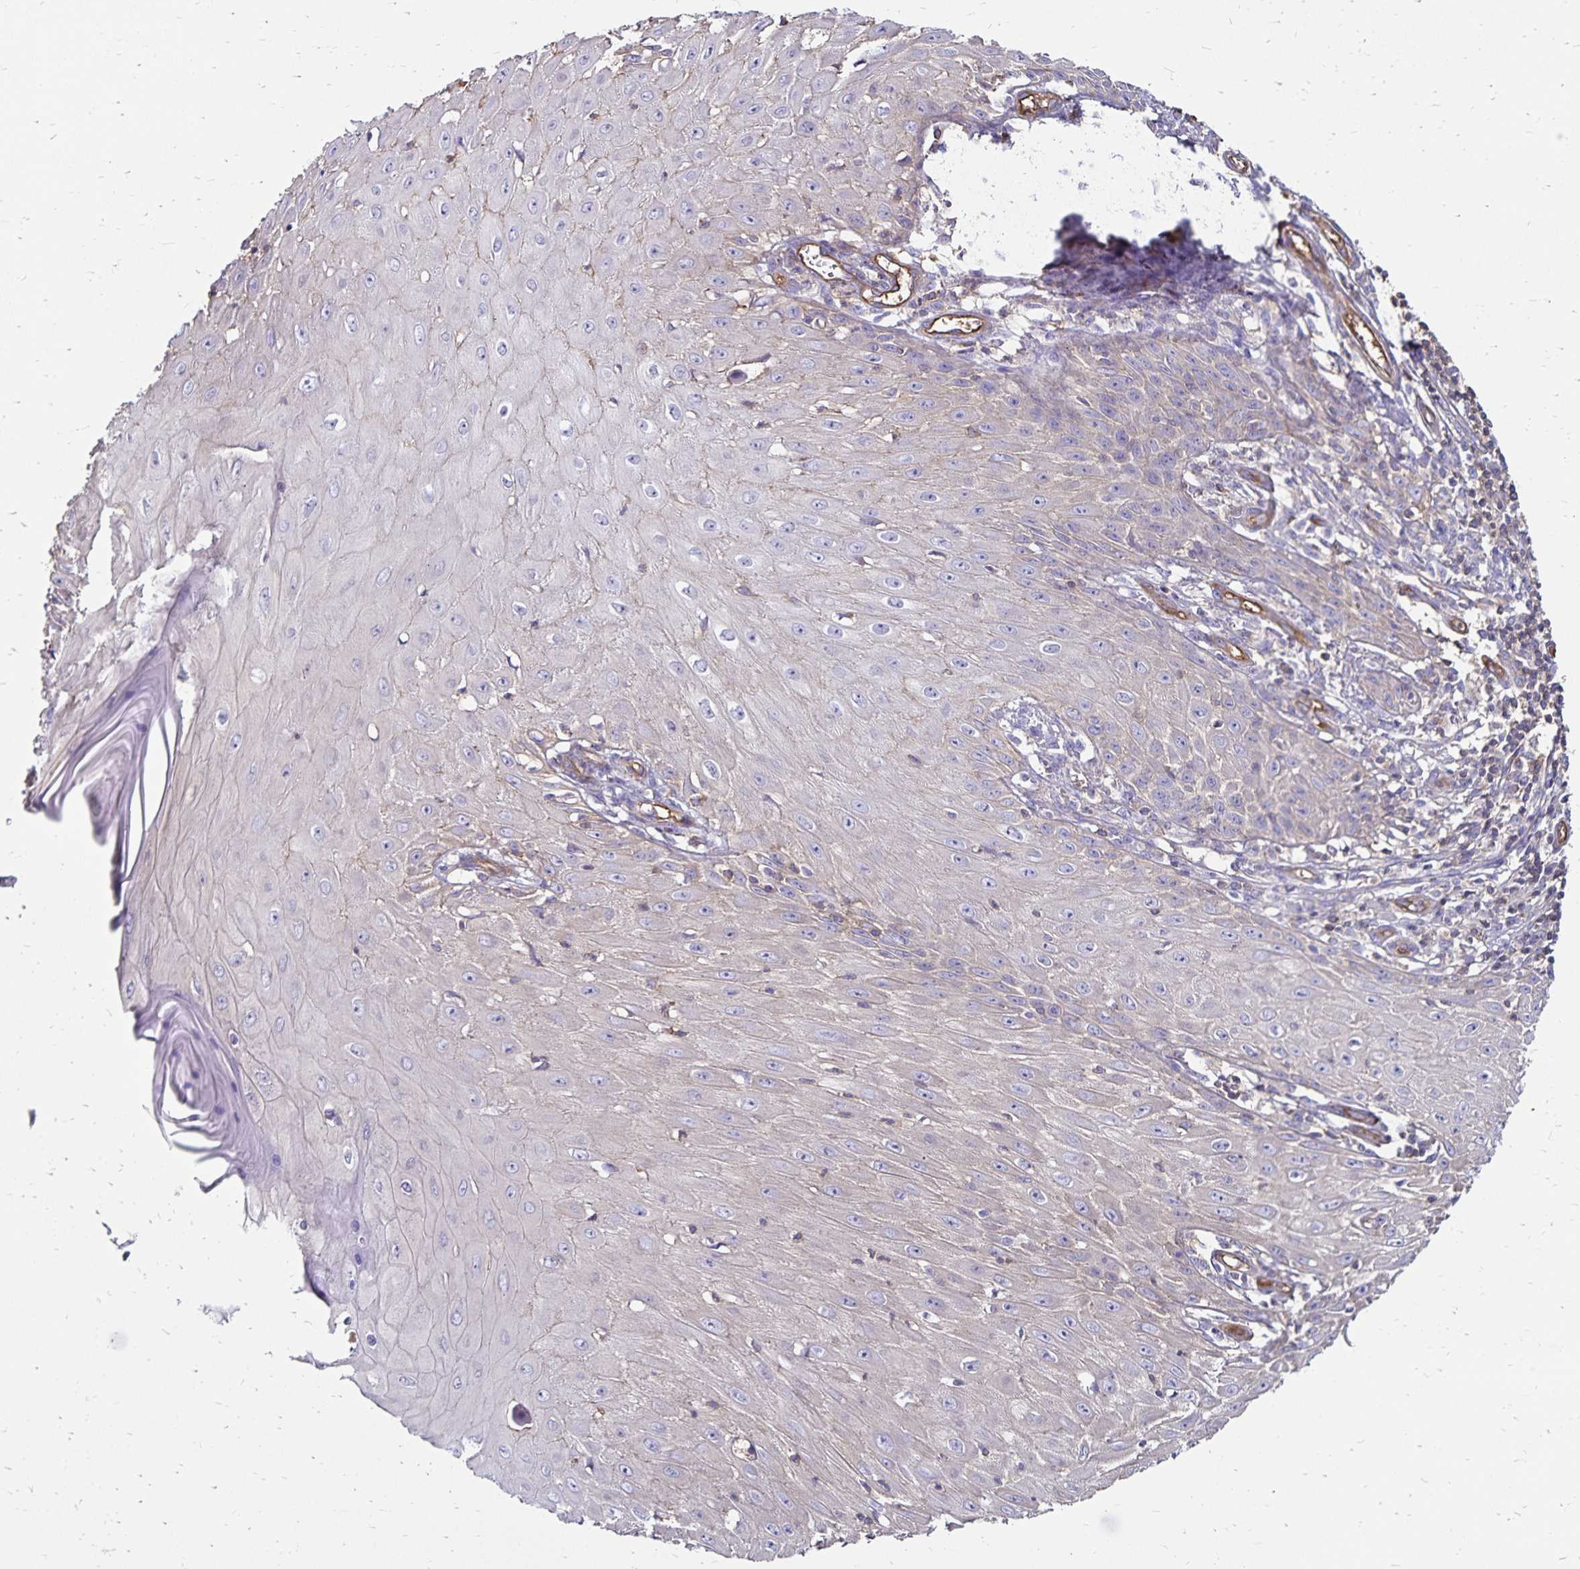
{"staining": {"intensity": "negative", "quantity": "none", "location": "none"}, "tissue": "skin cancer", "cell_type": "Tumor cells", "image_type": "cancer", "snomed": [{"axis": "morphology", "description": "Squamous cell carcinoma, NOS"}, {"axis": "topography", "description": "Skin"}], "caption": "Immunohistochemistry of human skin squamous cell carcinoma shows no expression in tumor cells.", "gene": "RPRML", "patient": {"sex": "female", "age": 73}}